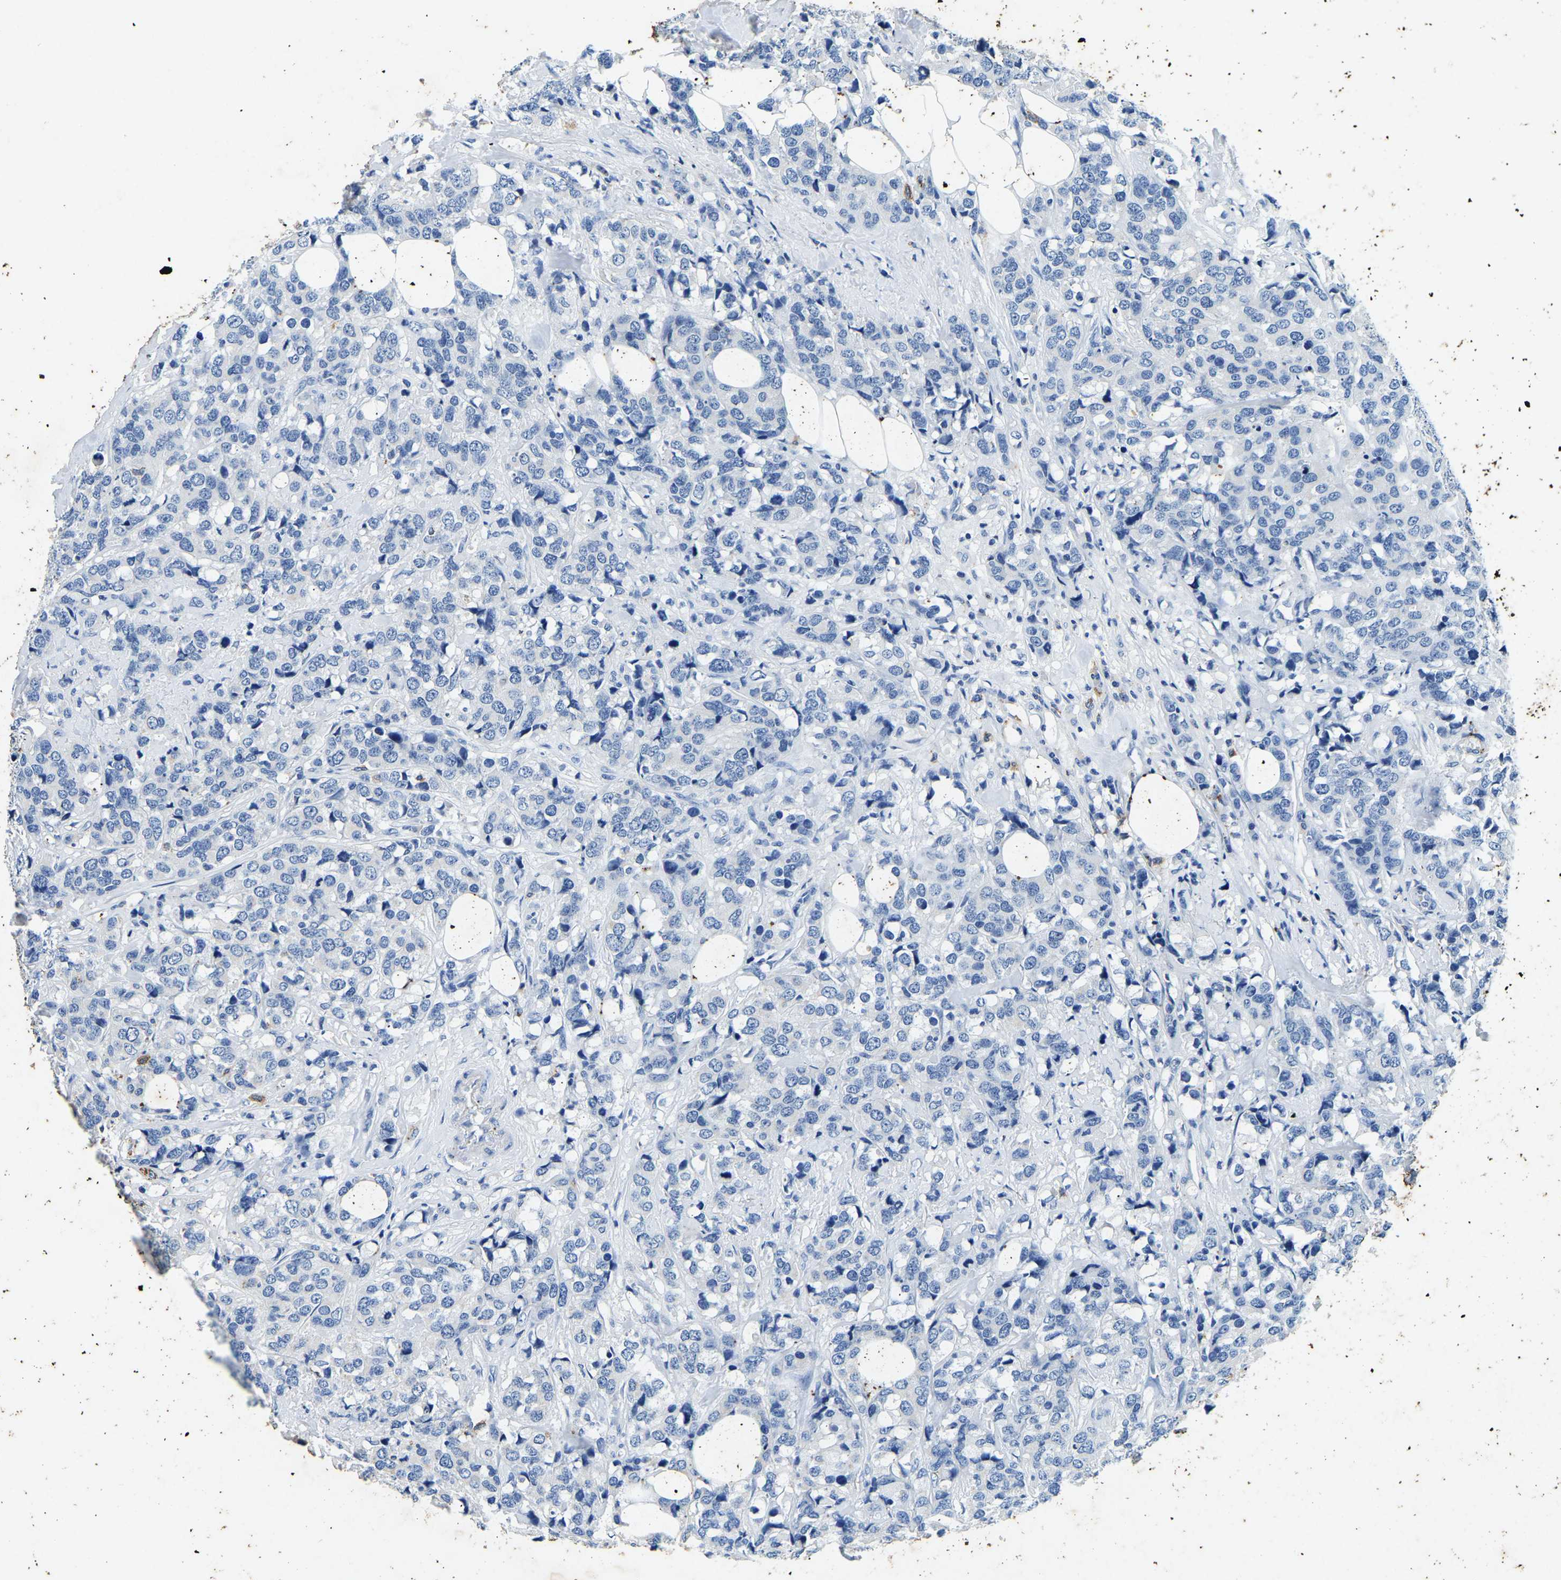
{"staining": {"intensity": "negative", "quantity": "none", "location": "none"}, "tissue": "breast cancer", "cell_type": "Tumor cells", "image_type": "cancer", "snomed": [{"axis": "morphology", "description": "Lobular carcinoma"}, {"axis": "topography", "description": "Breast"}], "caption": "Immunohistochemistry image of neoplastic tissue: human breast cancer stained with DAB (3,3'-diaminobenzidine) shows no significant protein expression in tumor cells.", "gene": "UBN2", "patient": {"sex": "female", "age": 59}}